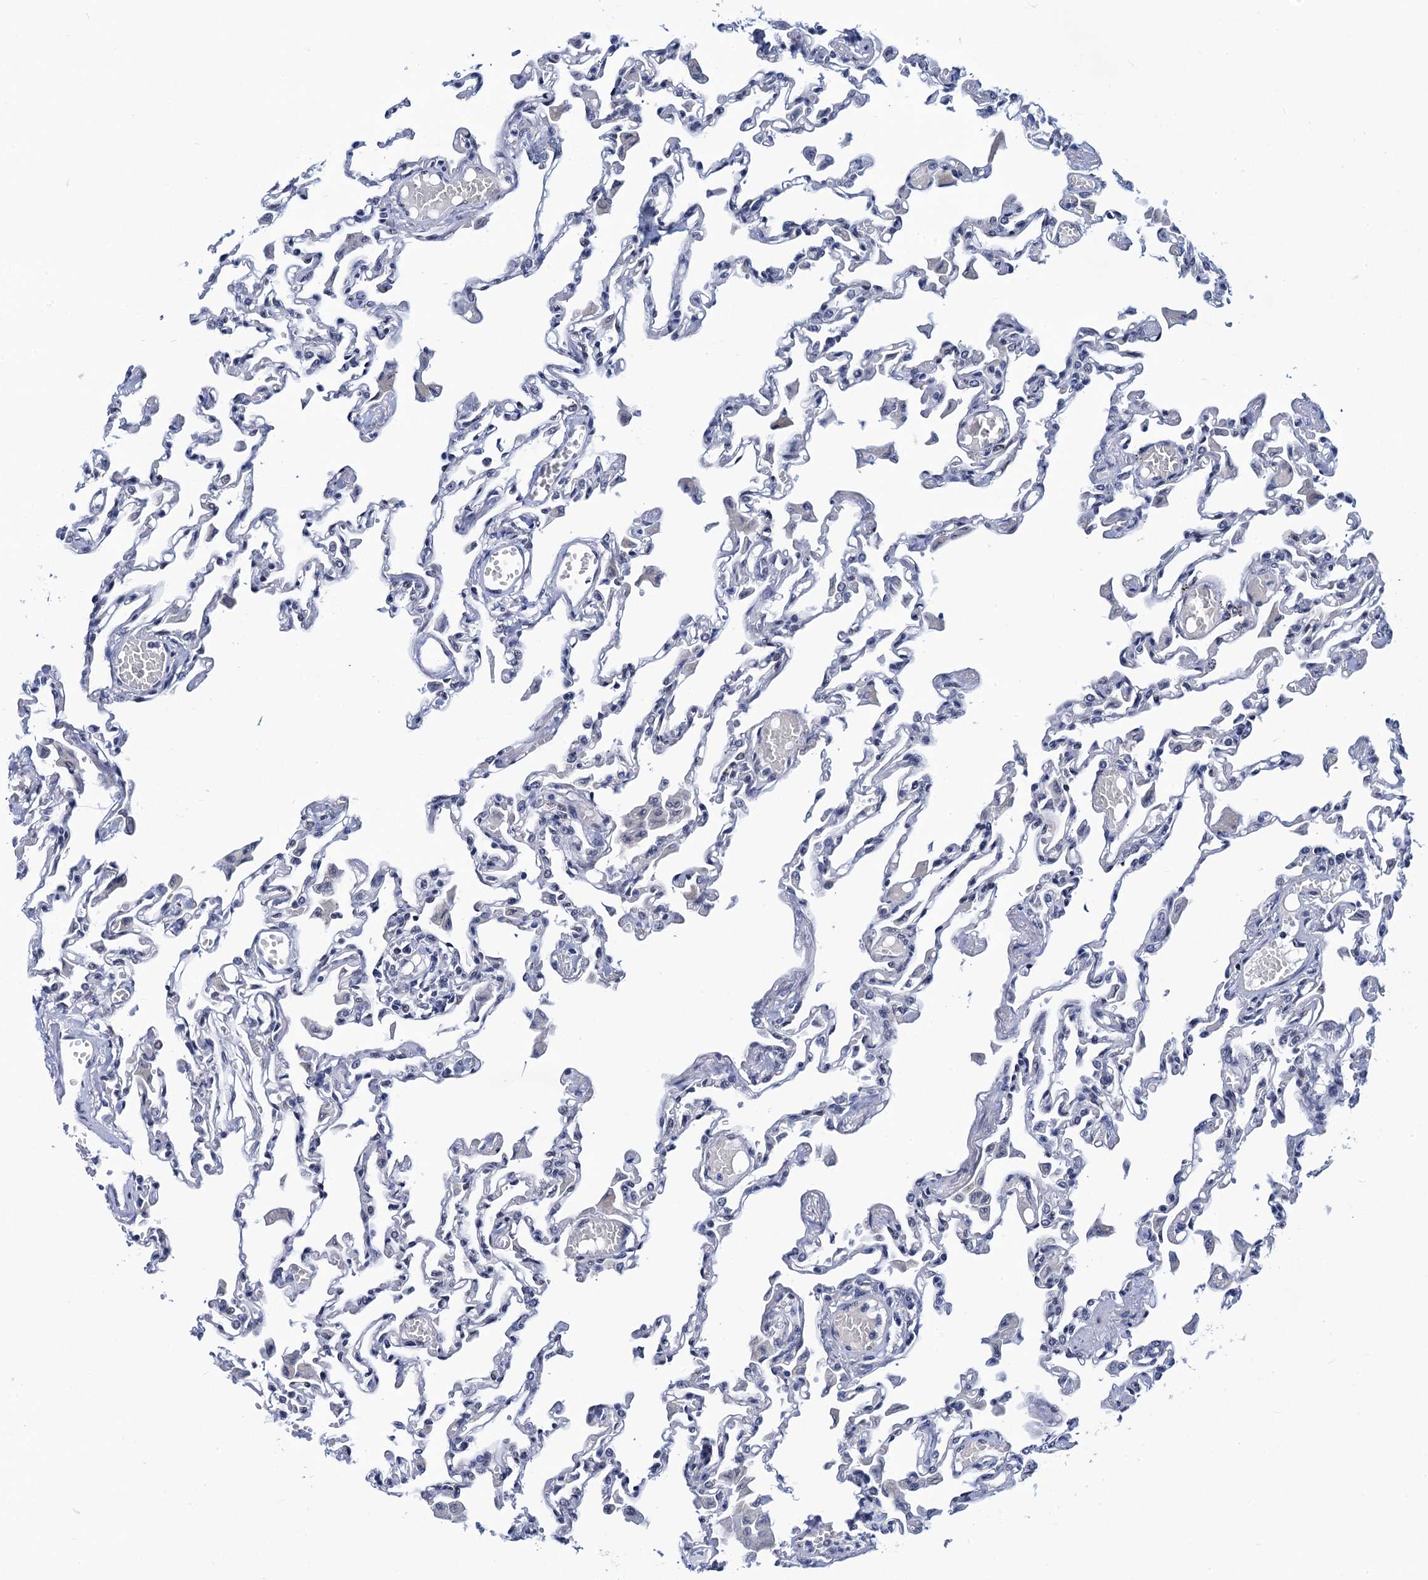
{"staining": {"intensity": "negative", "quantity": "none", "location": "none"}, "tissue": "lung", "cell_type": "Alveolar cells", "image_type": "normal", "snomed": [{"axis": "morphology", "description": "Normal tissue, NOS"}, {"axis": "topography", "description": "Bronchus"}, {"axis": "topography", "description": "Lung"}], "caption": "Image shows no significant protein expression in alveolar cells of normal lung.", "gene": "C16orf87", "patient": {"sex": "female", "age": 49}}